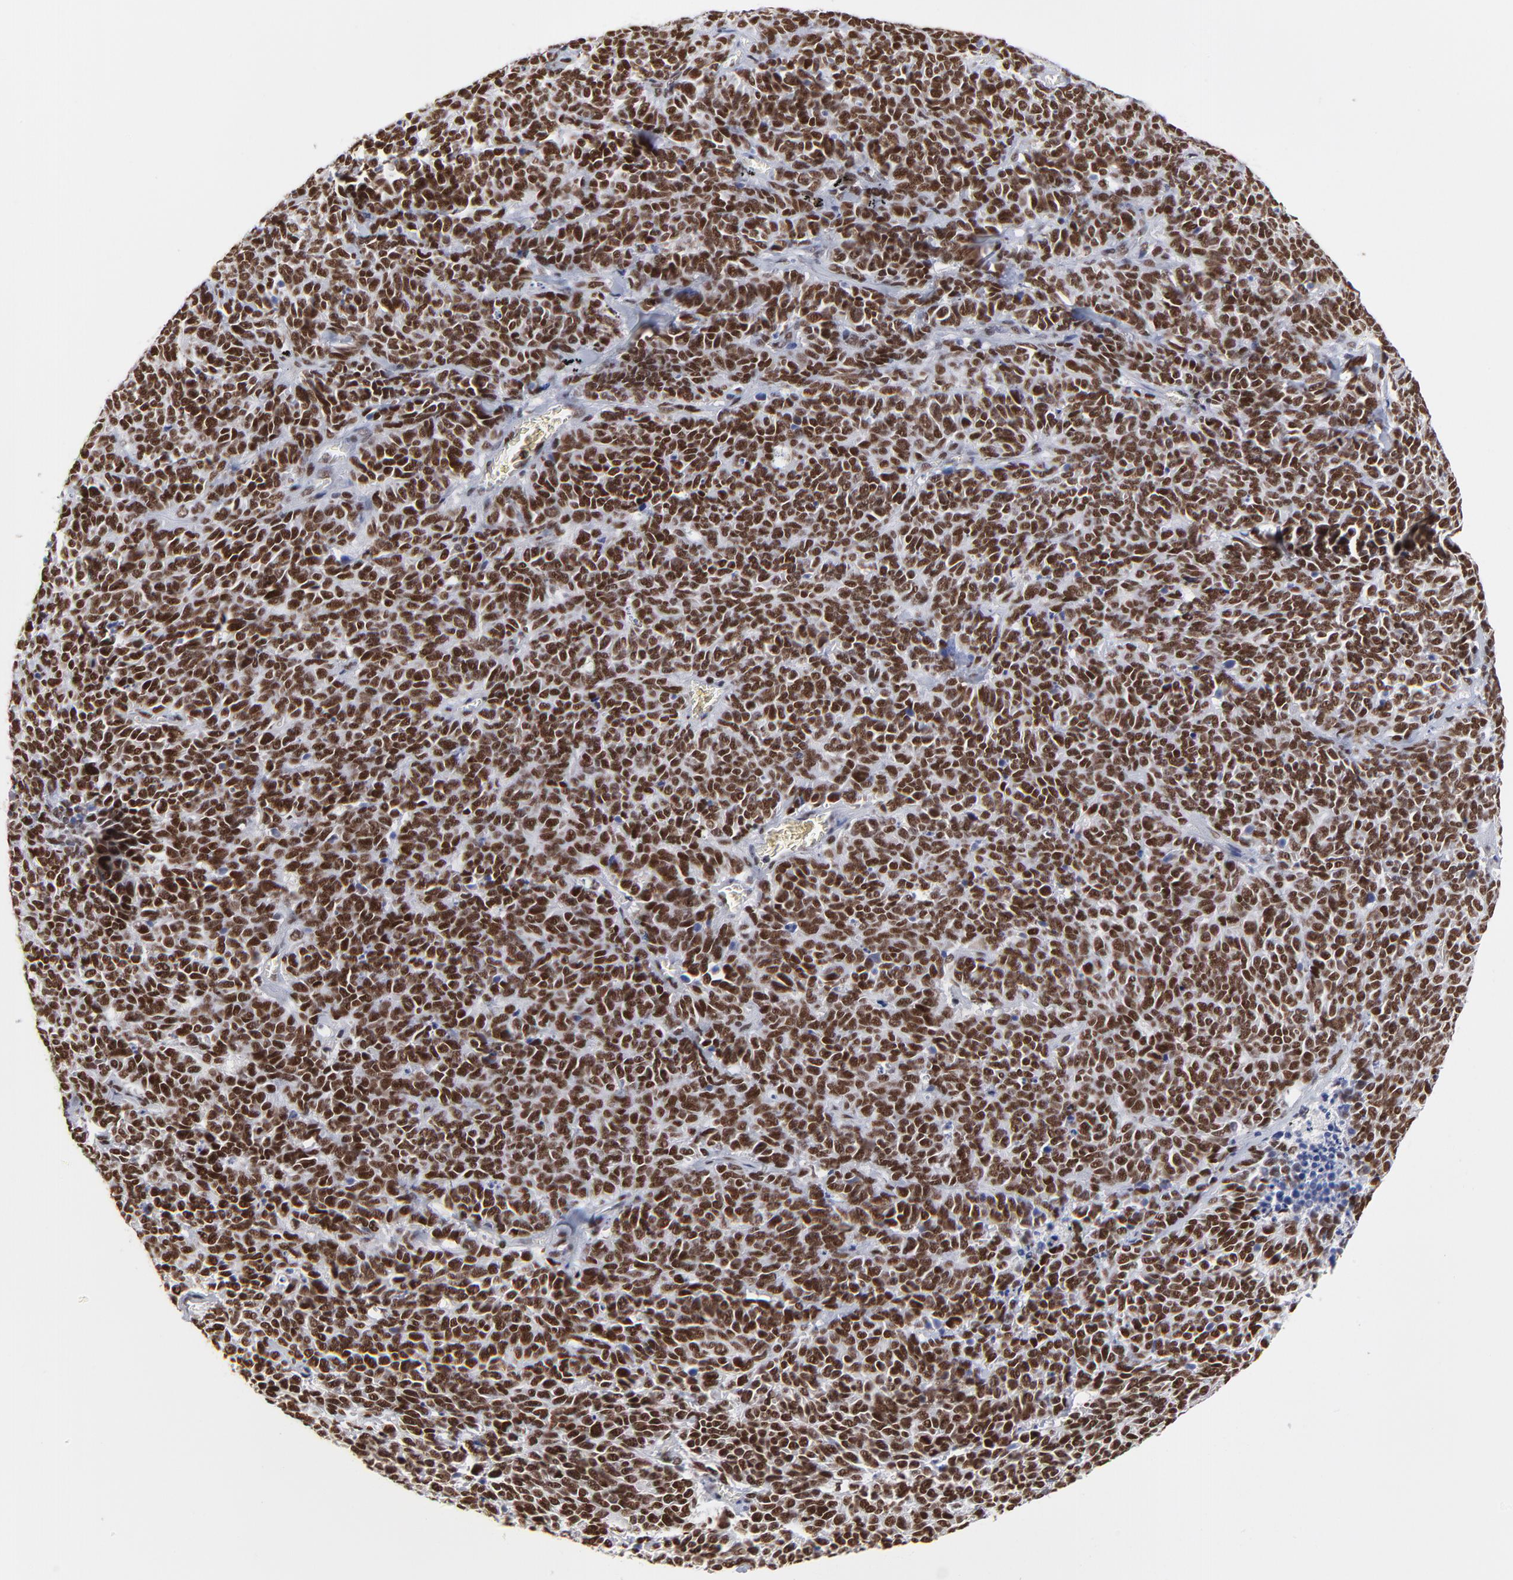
{"staining": {"intensity": "strong", "quantity": ">75%", "location": "nuclear"}, "tissue": "lung cancer", "cell_type": "Tumor cells", "image_type": "cancer", "snomed": [{"axis": "morphology", "description": "Neoplasm, malignant, NOS"}, {"axis": "topography", "description": "Lung"}], "caption": "Lung cancer stained with a brown dye displays strong nuclear positive positivity in about >75% of tumor cells.", "gene": "ZMYM3", "patient": {"sex": "female", "age": 58}}